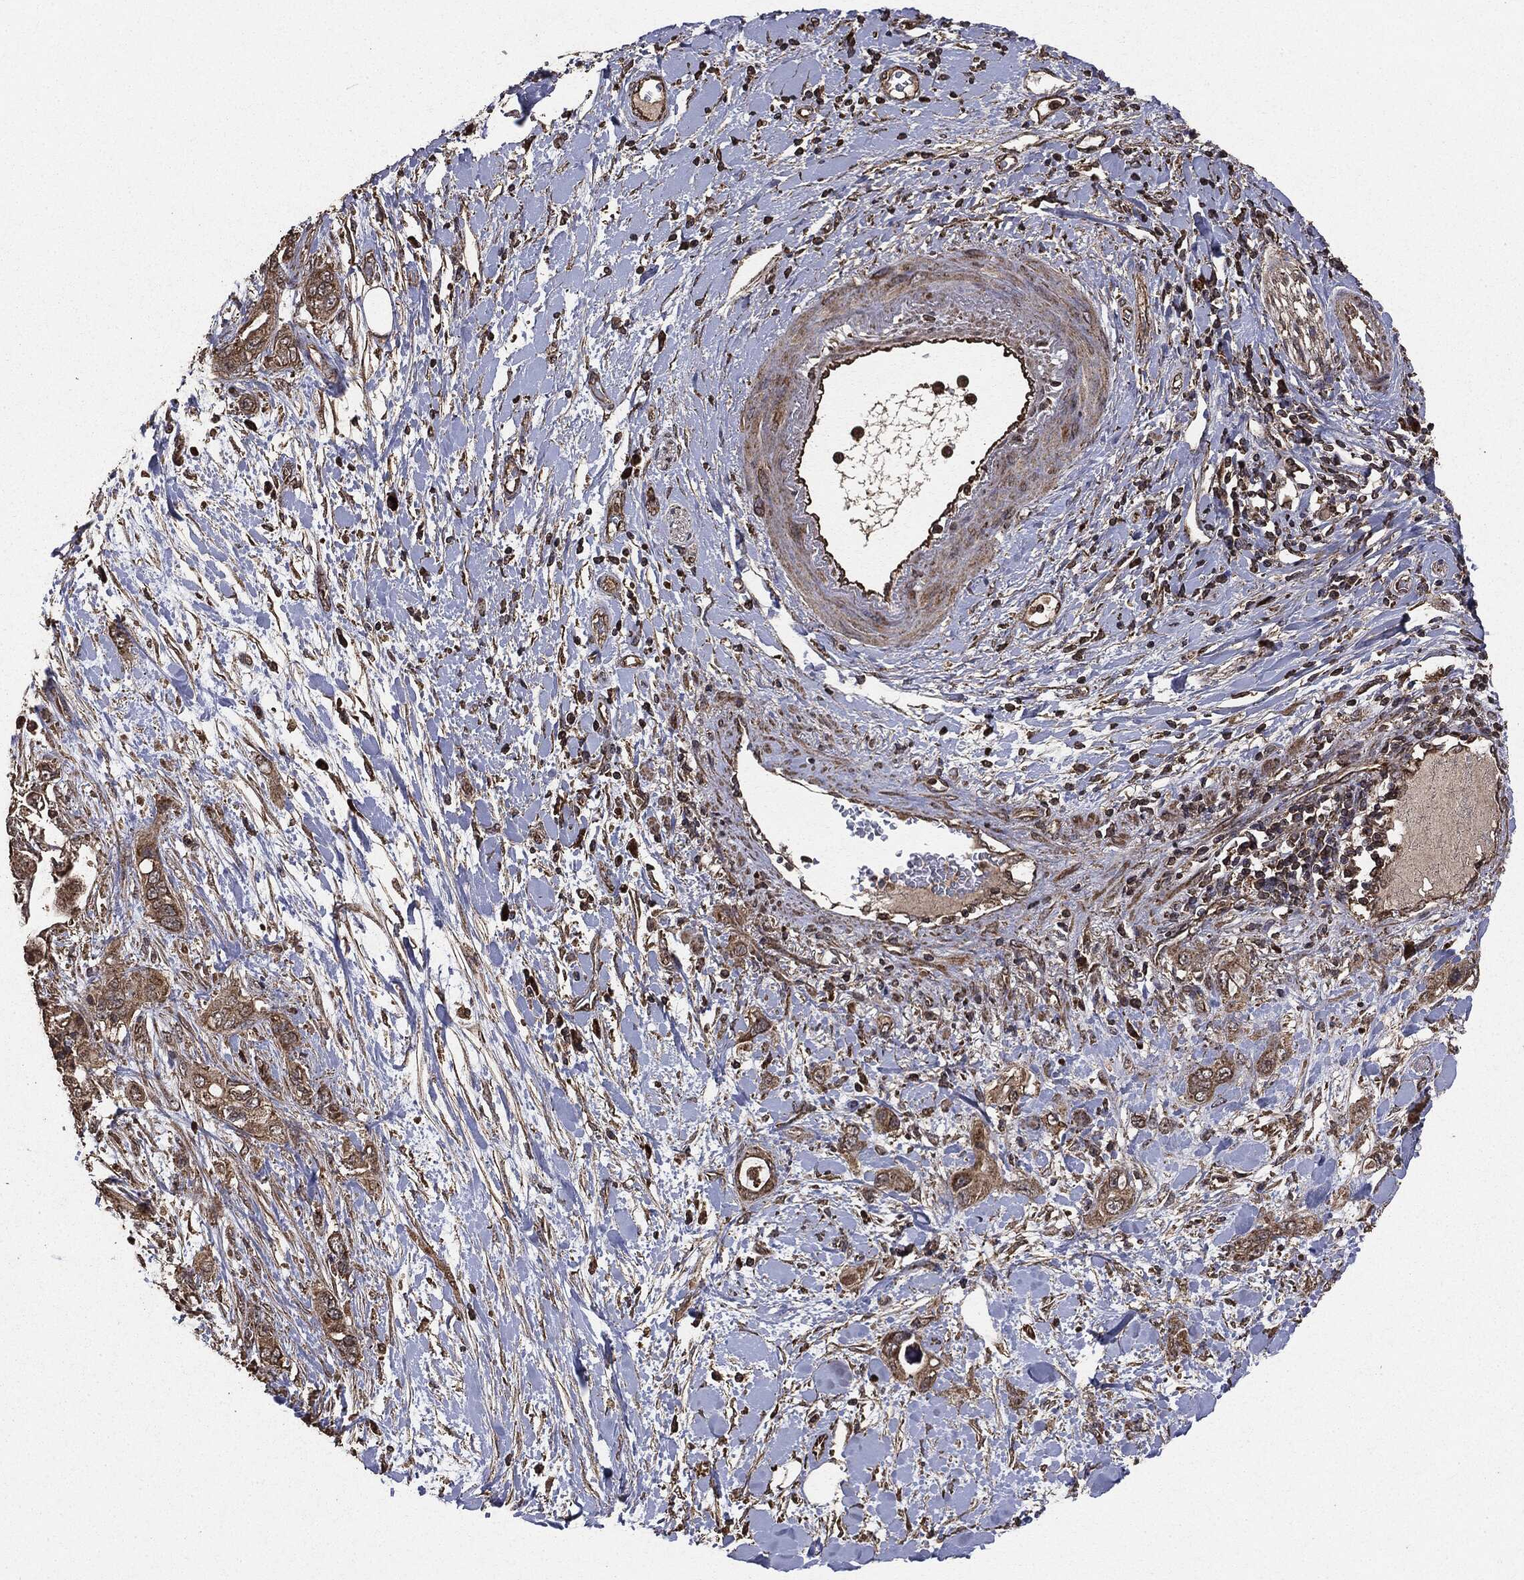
{"staining": {"intensity": "moderate", "quantity": ">75%", "location": "cytoplasmic/membranous"}, "tissue": "pancreatic cancer", "cell_type": "Tumor cells", "image_type": "cancer", "snomed": [{"axis": "morphology", "description": "Adenocarcinoma, NOS"}, {"axis": "topography", "description": "Pancreas"}], "caption": "Pancreatic cancer was stained to show a protein in brown. There is medium levels of moderate cytoplasmic/membranous staining in approximately >75% of tumor cells.", "gene": "MTOR", "patient": {"sex": "female", "age": 56}}